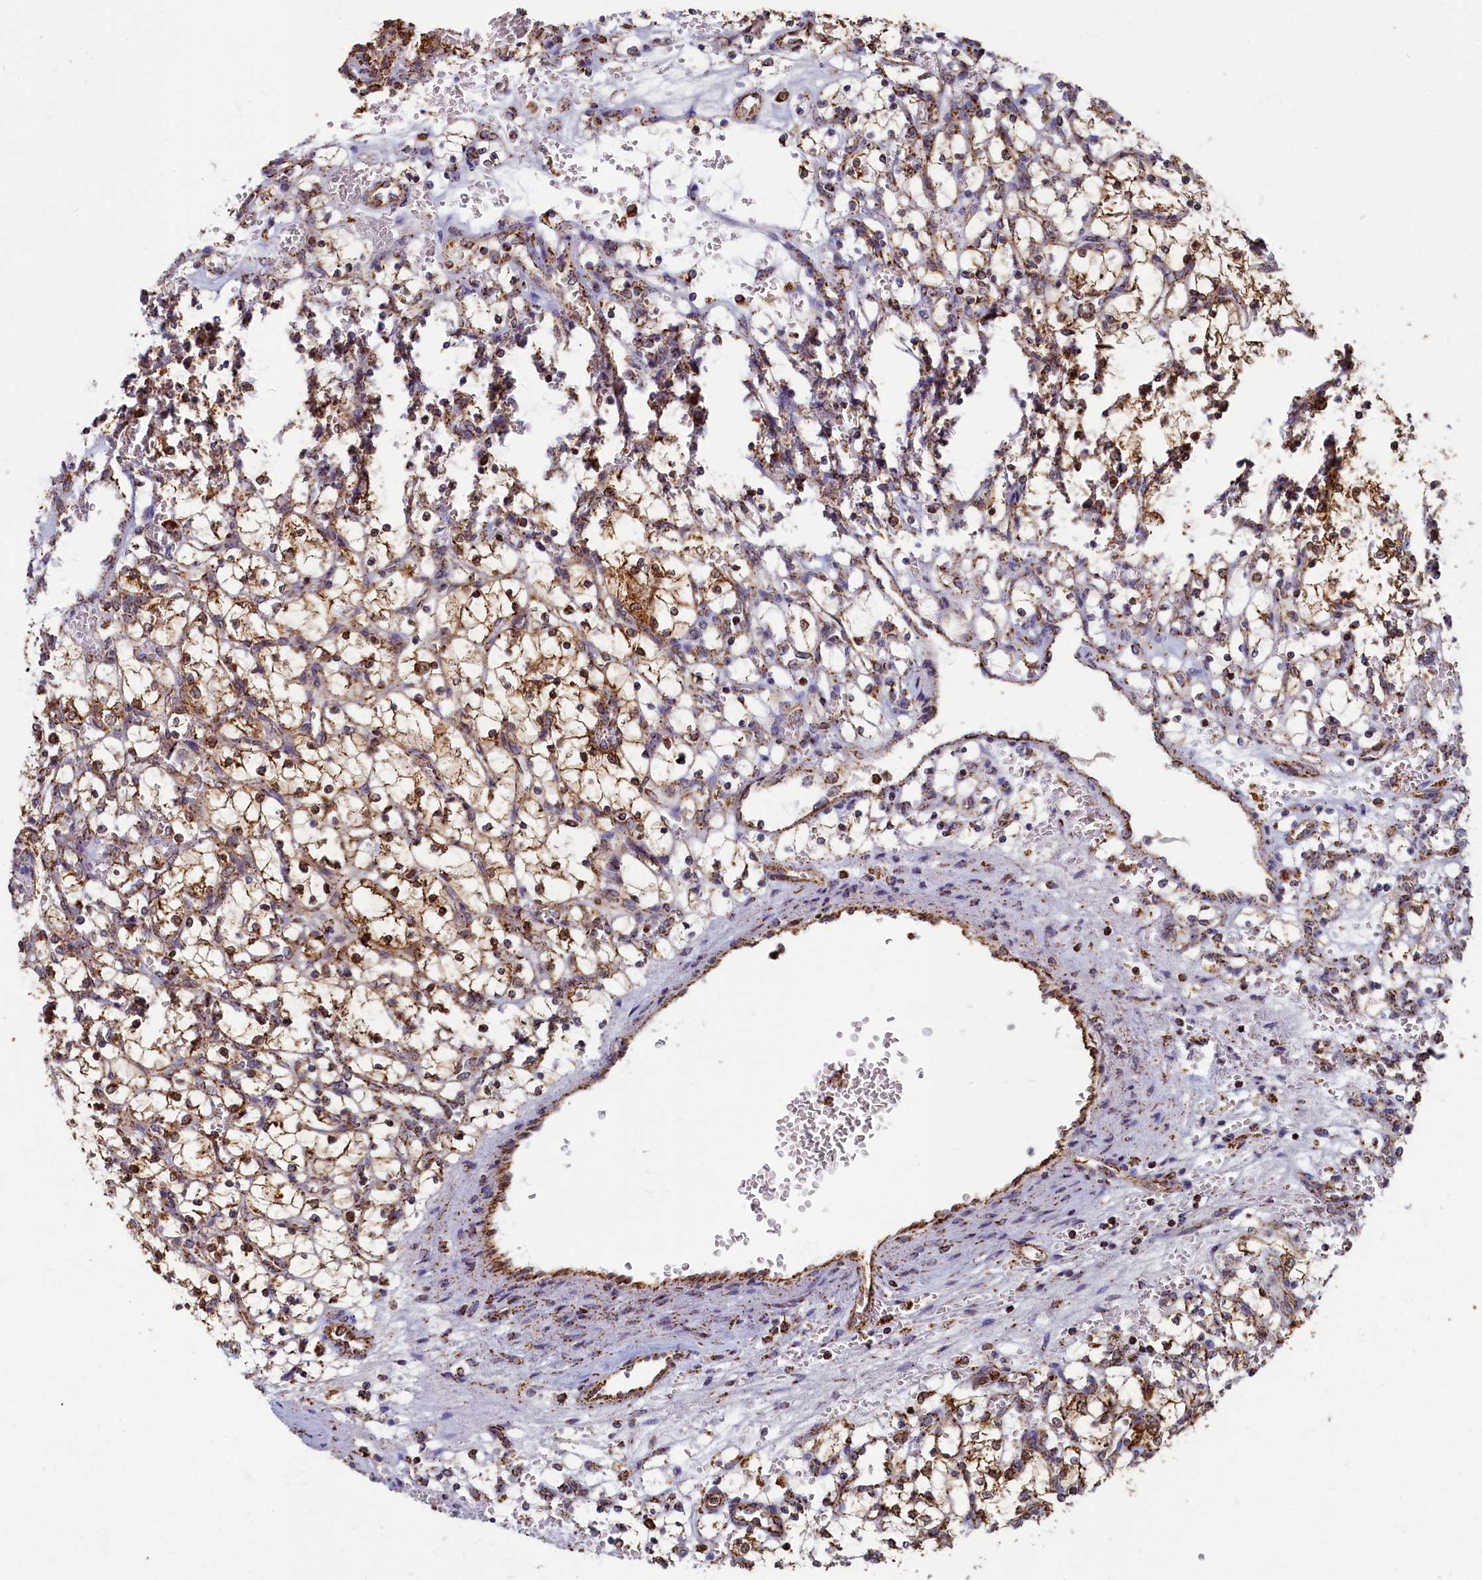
{"staining": {"intensity": "moderate", "quantity": ">75%", "location": "cytoplasmic/membranous"}, "tissue": "renal cancer", "cell_type": "Tumor cells", "image_type": "cancer", "snomed": [{"axis": "morphology", "description": "Adenocarcinoma, NOS"}, {"axis": "topography", "description": "Kidney"}], "caption": "High-magnification brightfield microscopy of renal cancer (adenocarcinoma) stained with DAB (brown) and counterstained with hematoxylin (blue). tumor cells exhibit moderate cytoplasmic/membranous expression is identified in approximately>75% of cells. The protein is shown in brown color, while the nuclei are stained blue.", "gene": "SPR", "patient": {"sex": "female", "age": 69}}